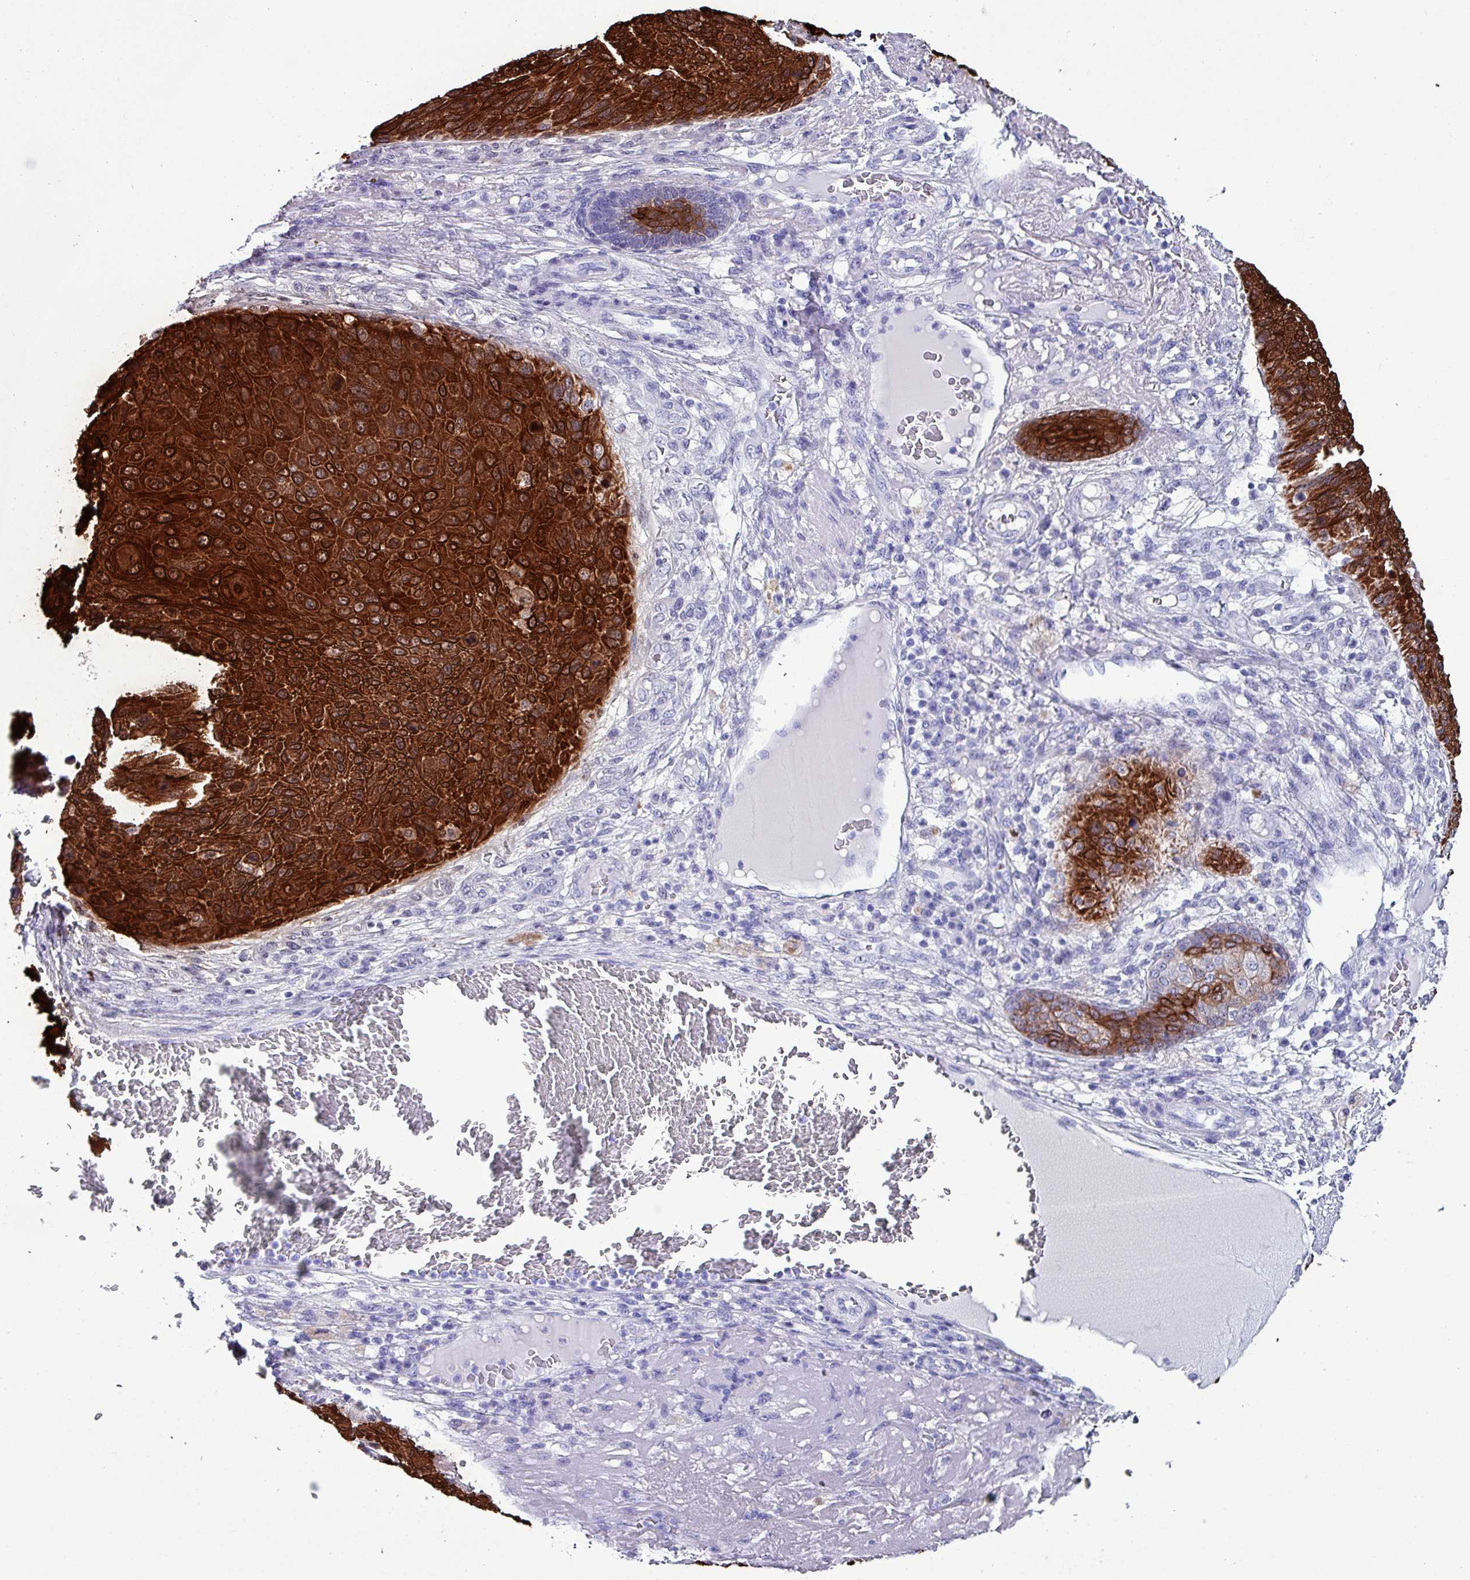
{"staining": {"intensity": "strong", "quantity": ">75%", "location": "cytoplasmic/membranous"}, "tissue": "skin cancer", "cell_type": "Tumor cells", "image_type": "cancer", "snomed": [{"axis": "morphology", "description": "Squamous cell carcinoma, NOS"}, {"axis": "topography", "description": "Skin"}], "caption": "Immunohistochemical staining of skin cancer (squamous cell carcinoma) shows strong cytoplasmic/membranous protein expression in about >75% of tumor cells.", "gene": "KRT6C", "patient": {"sex": "female", "age": 88}}